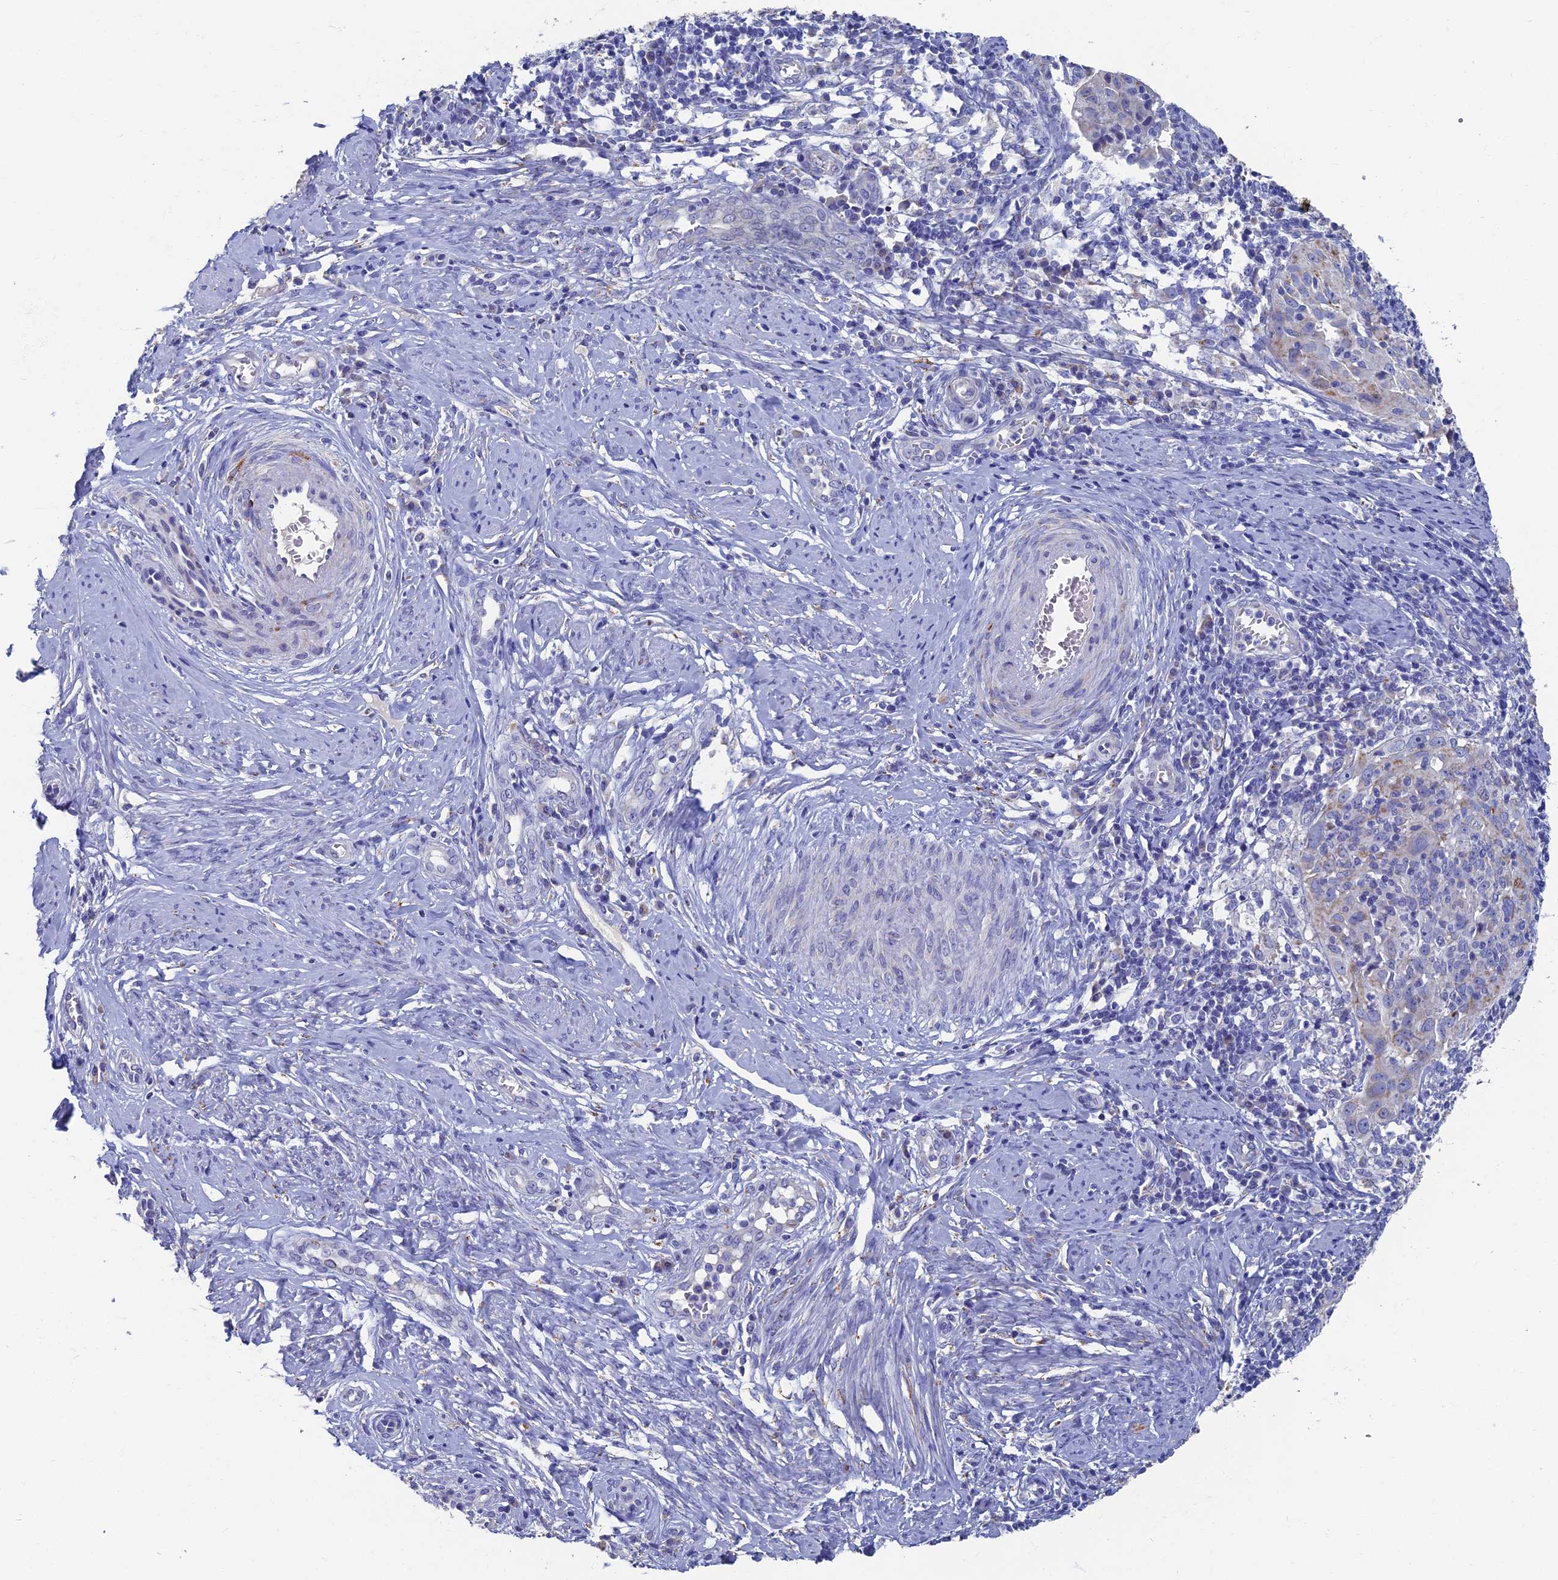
{"staining": {"intensity": "weak", "quantity": "<25%", "location": "cytoplasmic/membranous"}, "tissue": "cervical cancer", "cell_type": "Tumor cells", "image_type": "cancer", "snomed": [{"axis": "morphology", "description": "Normal tissue, NOS"}, {"axis": "morphology", "description": "Squamous cell carcinoma, NOS"}, {"axis": "topography", "description": "Cervix"}], "caption": "Immunohistochemistry (IHC) histopathology image of human cervical cancer stained for a protein (brown), which reveals no staining in tumor cells.", "gene": "OAT", "patient": {"sex": "female", "age": 31}}